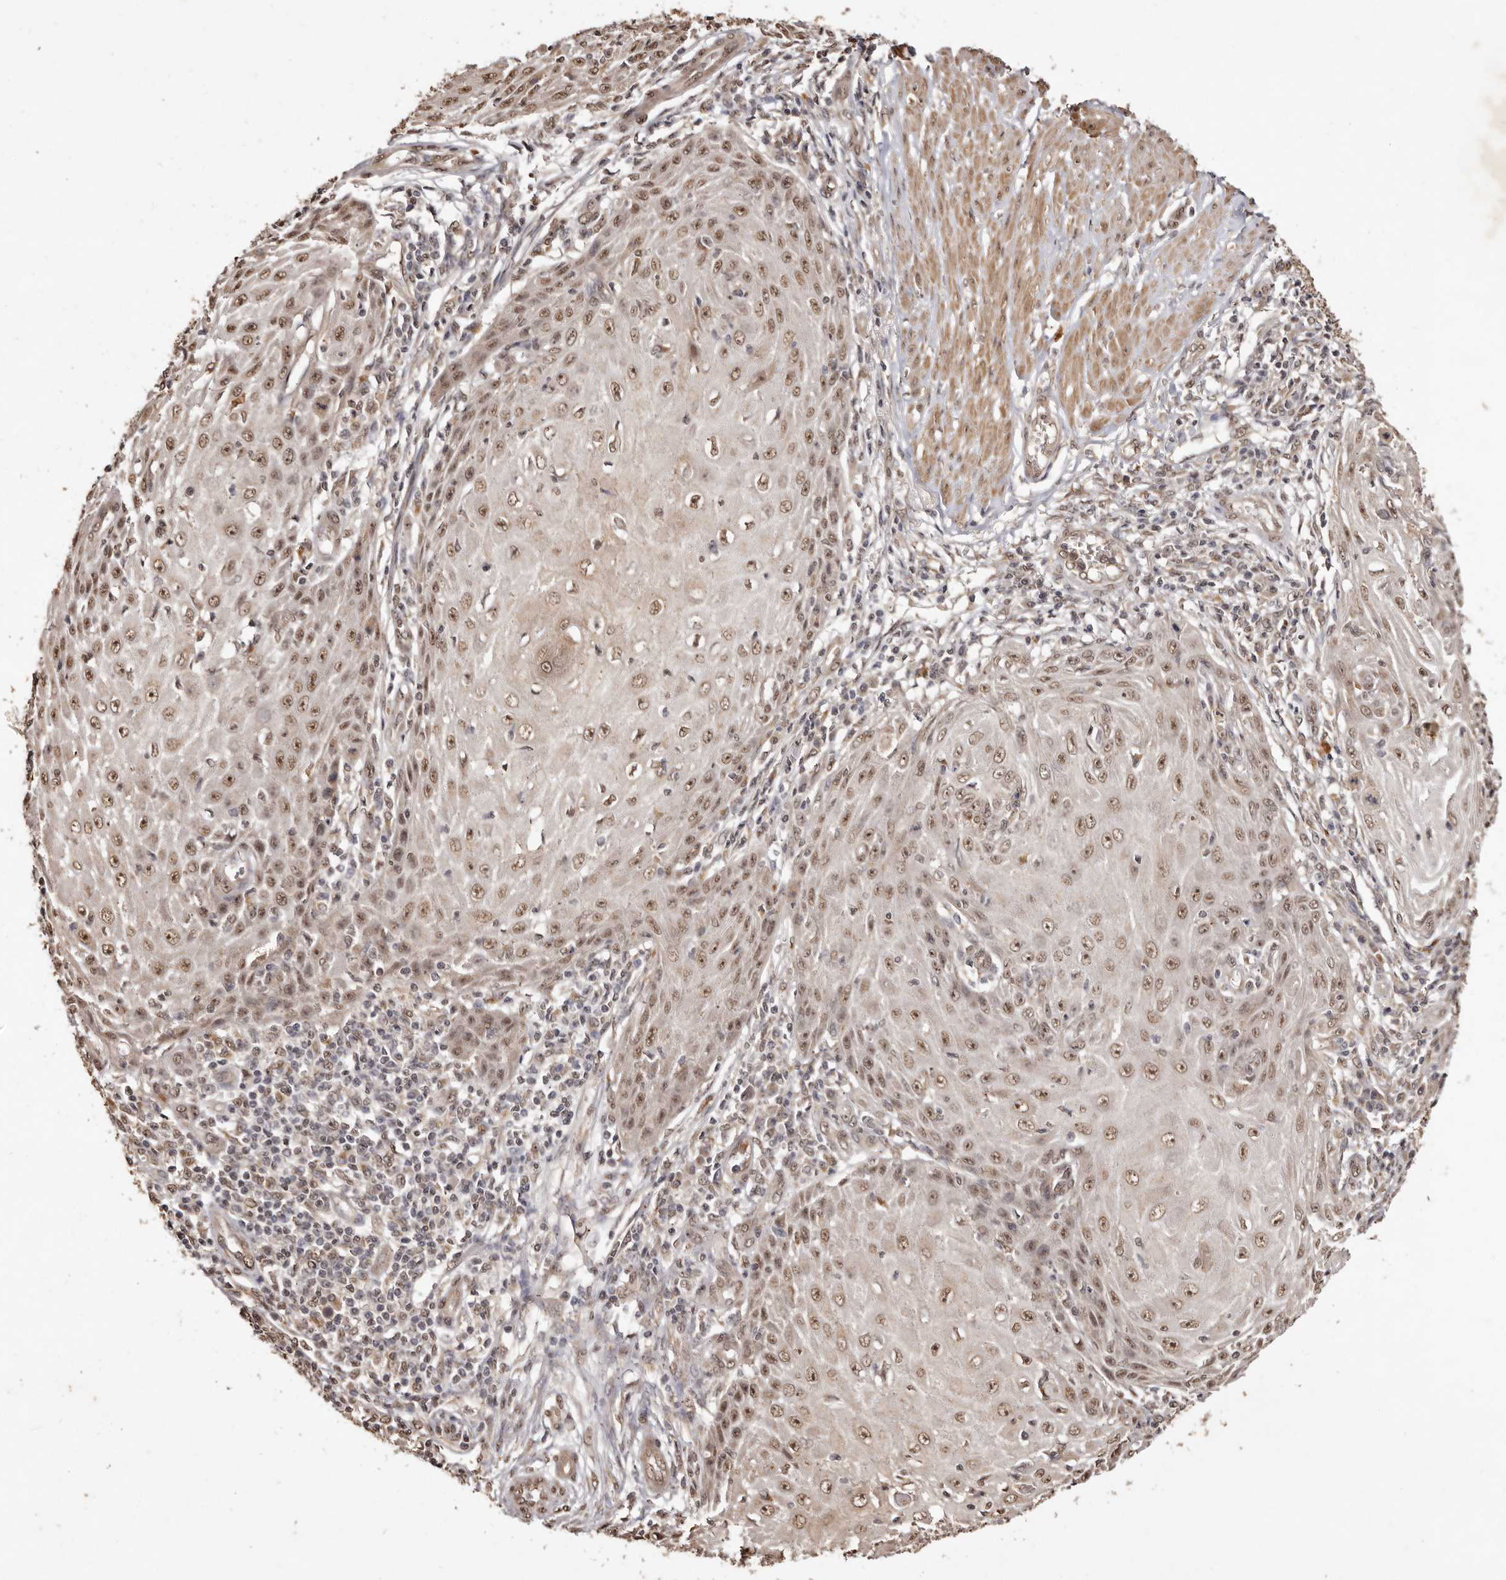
{"staining": {"intensity": "moderate", "quantity": ">75%", "location": "cytoplasmic/membranous,nuclear"}, "tissue": "skin cancer", "cell_type": "Tumor cells", "image_type": "cancer", "snomed": [{"axis": "morphology", "description": "Squamous cell carcinoma, NOS"}, {"axis": "topography", "description": "Skin"}], "caption": "Approximately >75% of tumor cells in skin cancer exhibit moderate cytoplasmic/membranous and nuclear protein staining as visualized by brown immunohistochemical staining.", "gene": "NOTCH1", "patient": {"sex": "female", "age": 73}}